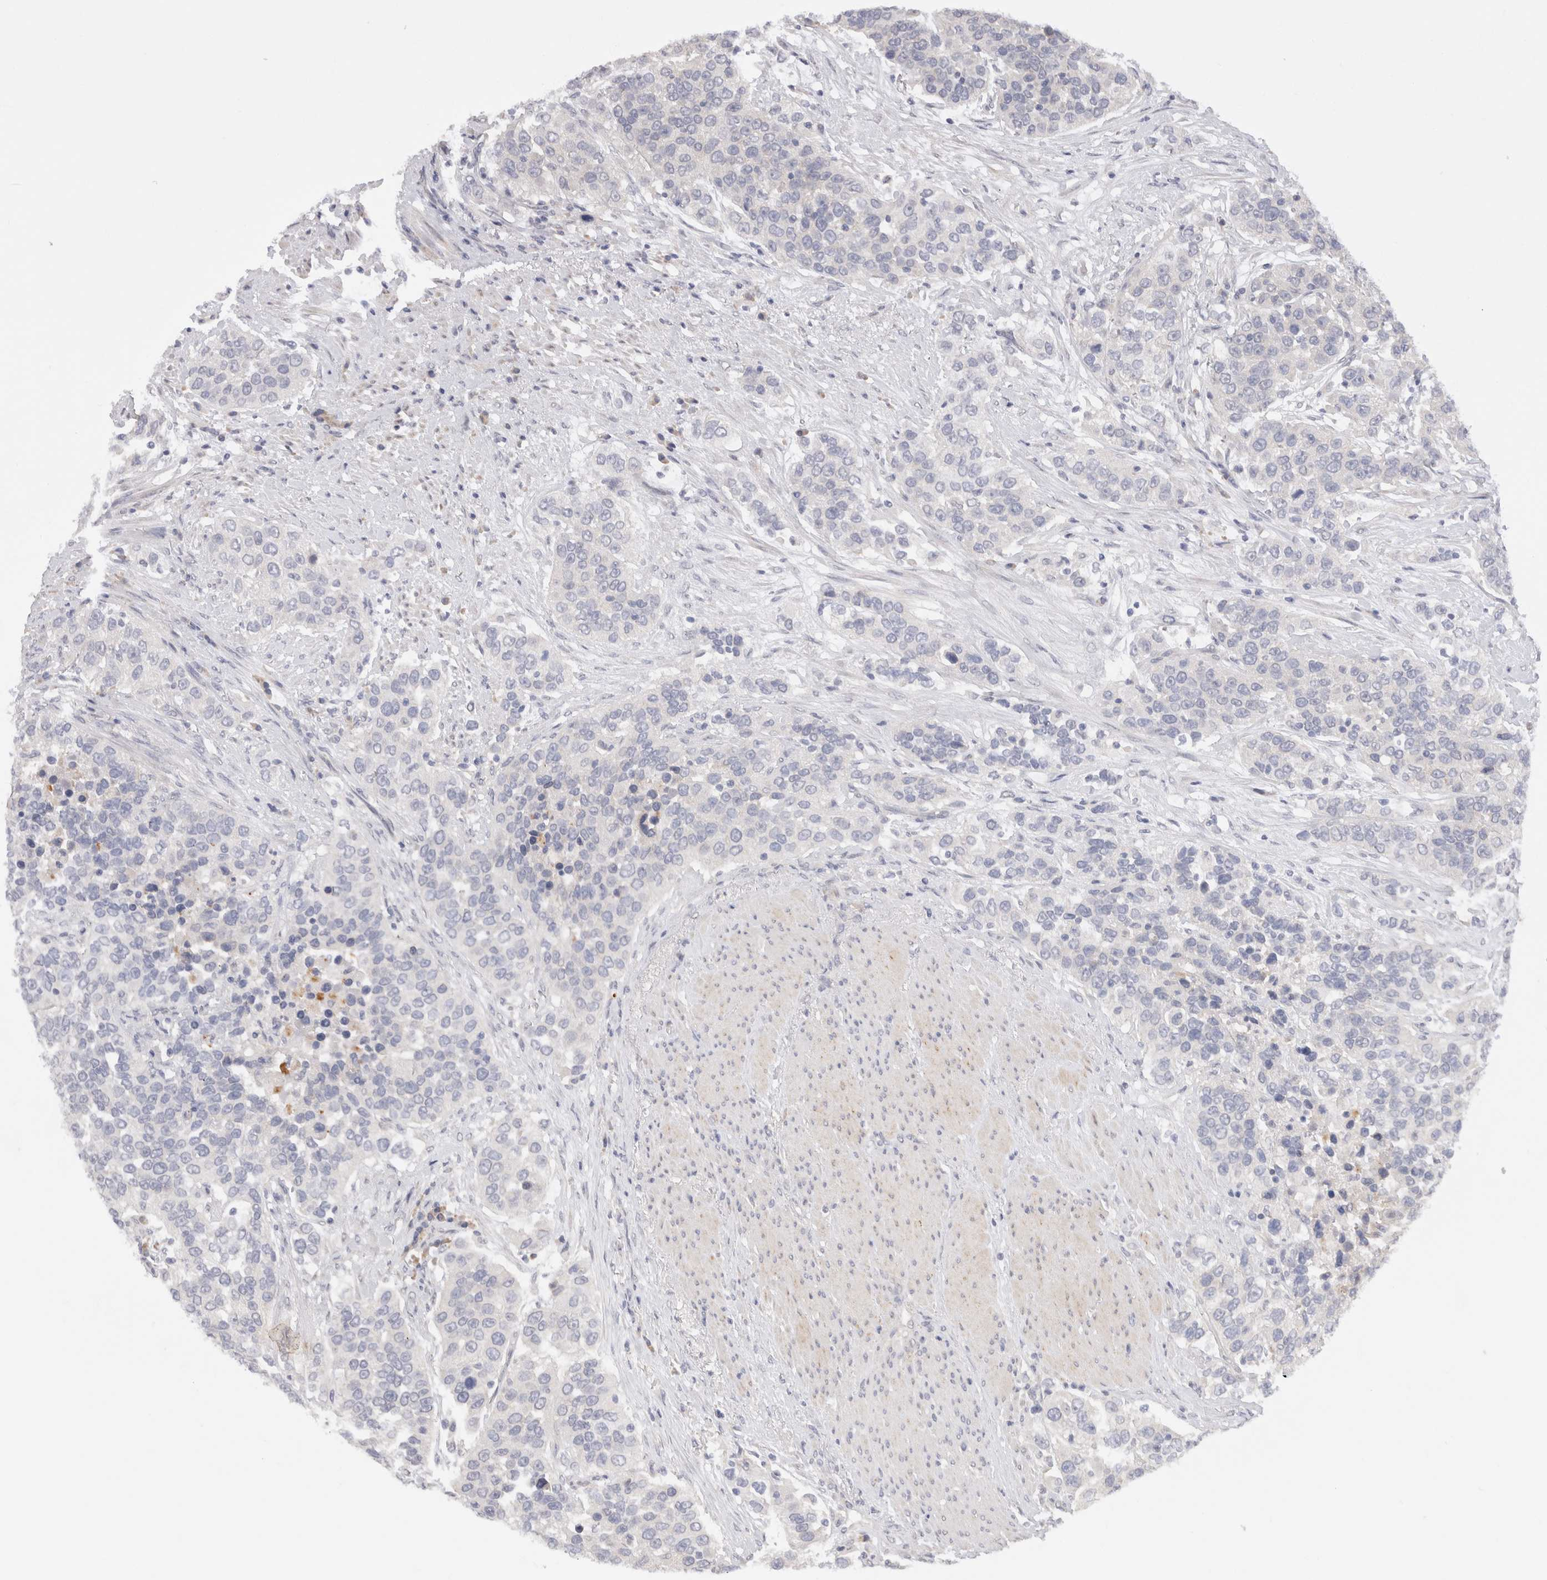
{"staining": {"intensity": "negative", "quantity": "none", "location": "none"}, "tissue": "urothelial cancer", "cell_type": "Tumor cells", "image_type": "cancer", "snomed": [{"axis": "morphology", "description": "Urothelial carcinoma, High grade"}, {"axis": "topography", "description": "Urinary bladder"}], "caption": "An image of human urothelial cancer is negative for staining in tumor cells.", "gene": "CHRM4", "patient": {"sex": "female", "age": 80}}